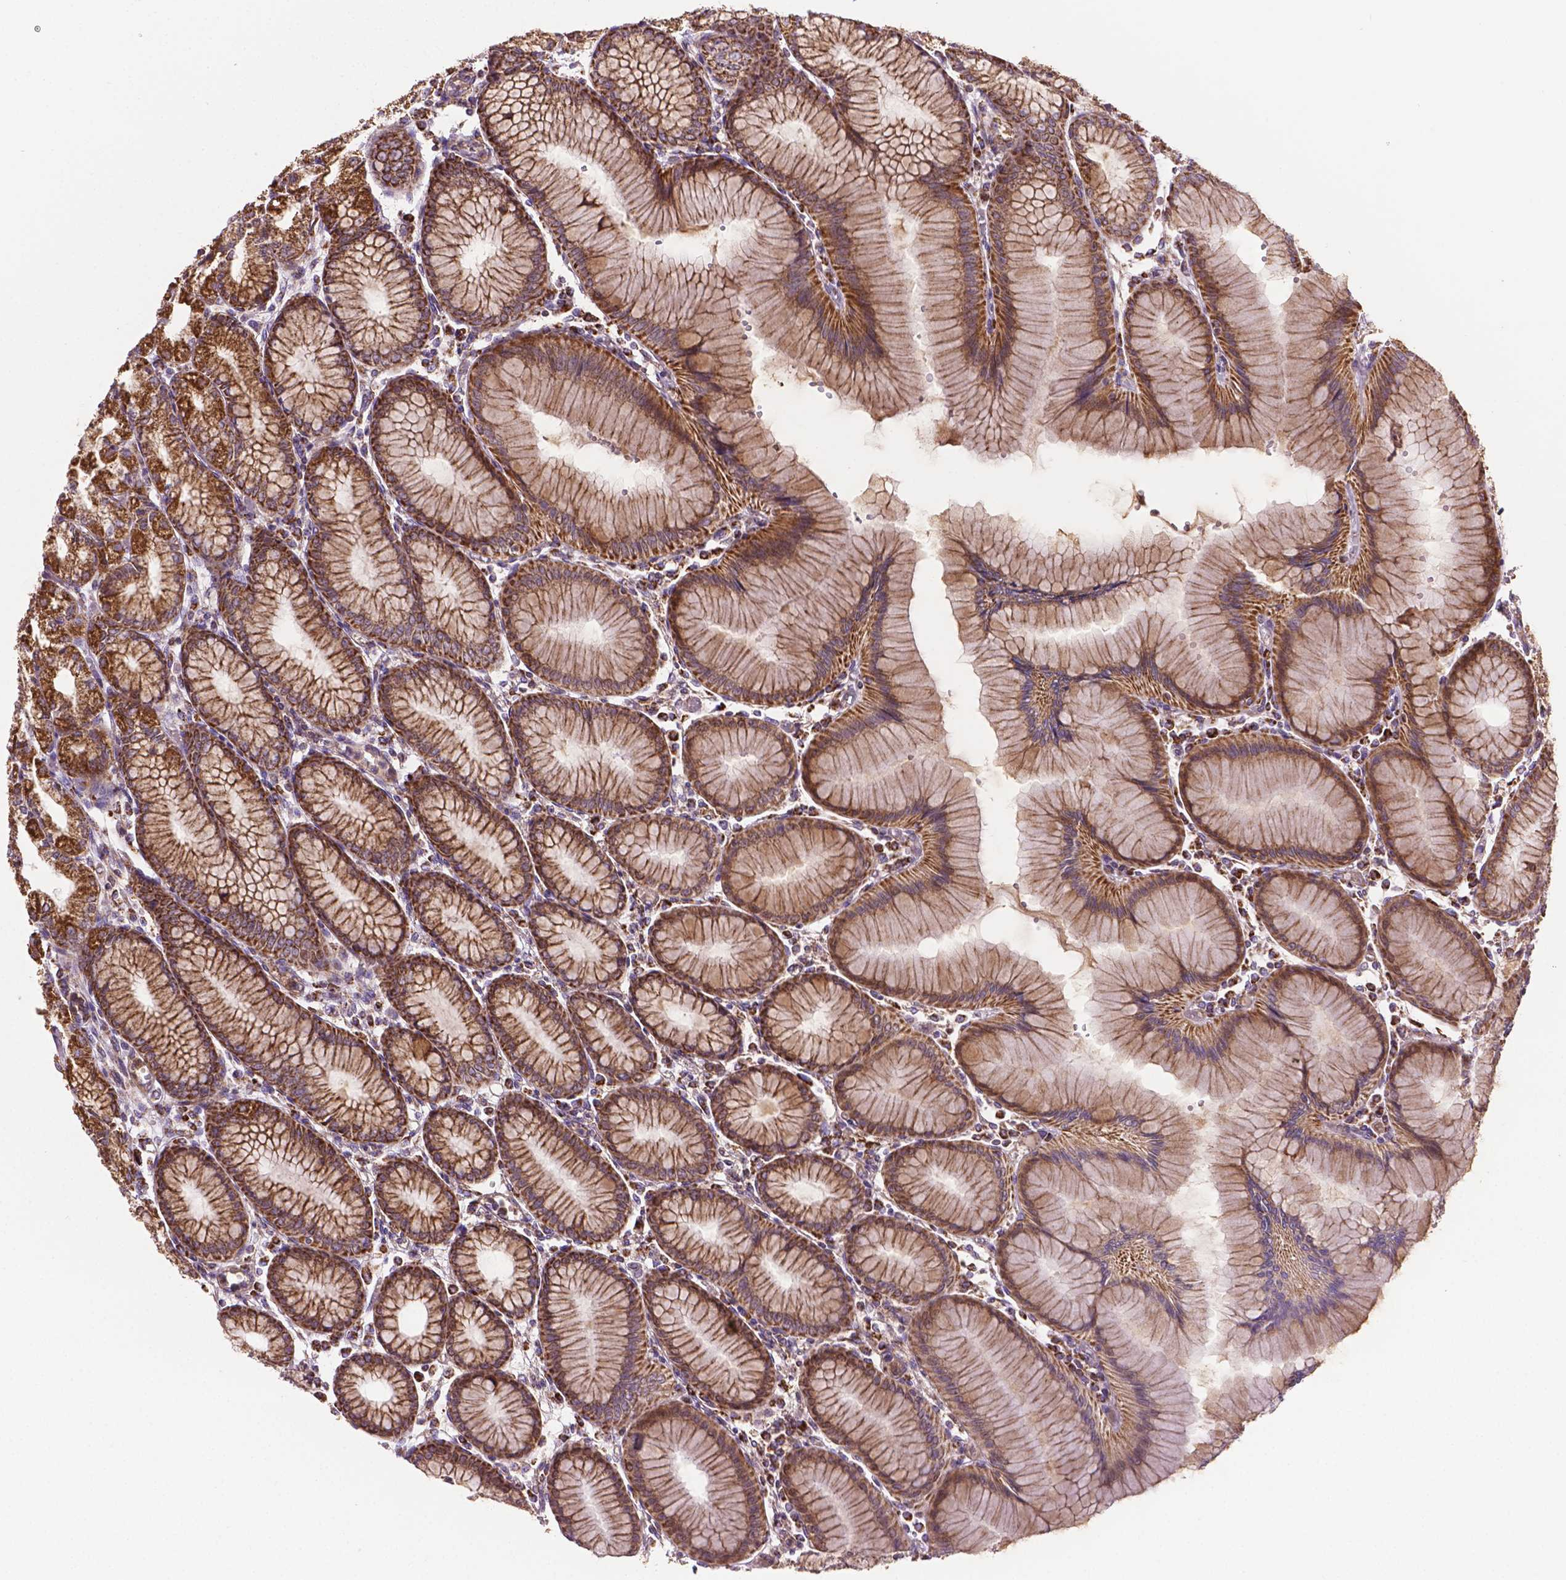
{"staining": {"intensity": "strong", "quantity": ">75%", "location": "cytoplasmic/membranous"}, "tissue": "stomach", "cell_type": "Glandular cells", "image_type": "normal", "snomed": [{"axis": "morphology", "description": "Normal tissue, NOS"}, {"axis": "topography", "description": "Skeletal muscle"}, {"axis": "topography", "description": "Stomach"}], "caption": "An image of stomach stained for a protein reveals strong cytoplasmic/membranous brown staining in glandular cells. Immunohistochemistry (ihc) stains the protein in brown and the nuclei are stained blue.", "gene": "PIBF1", "patient": {"sex": "female", "age": 57}}